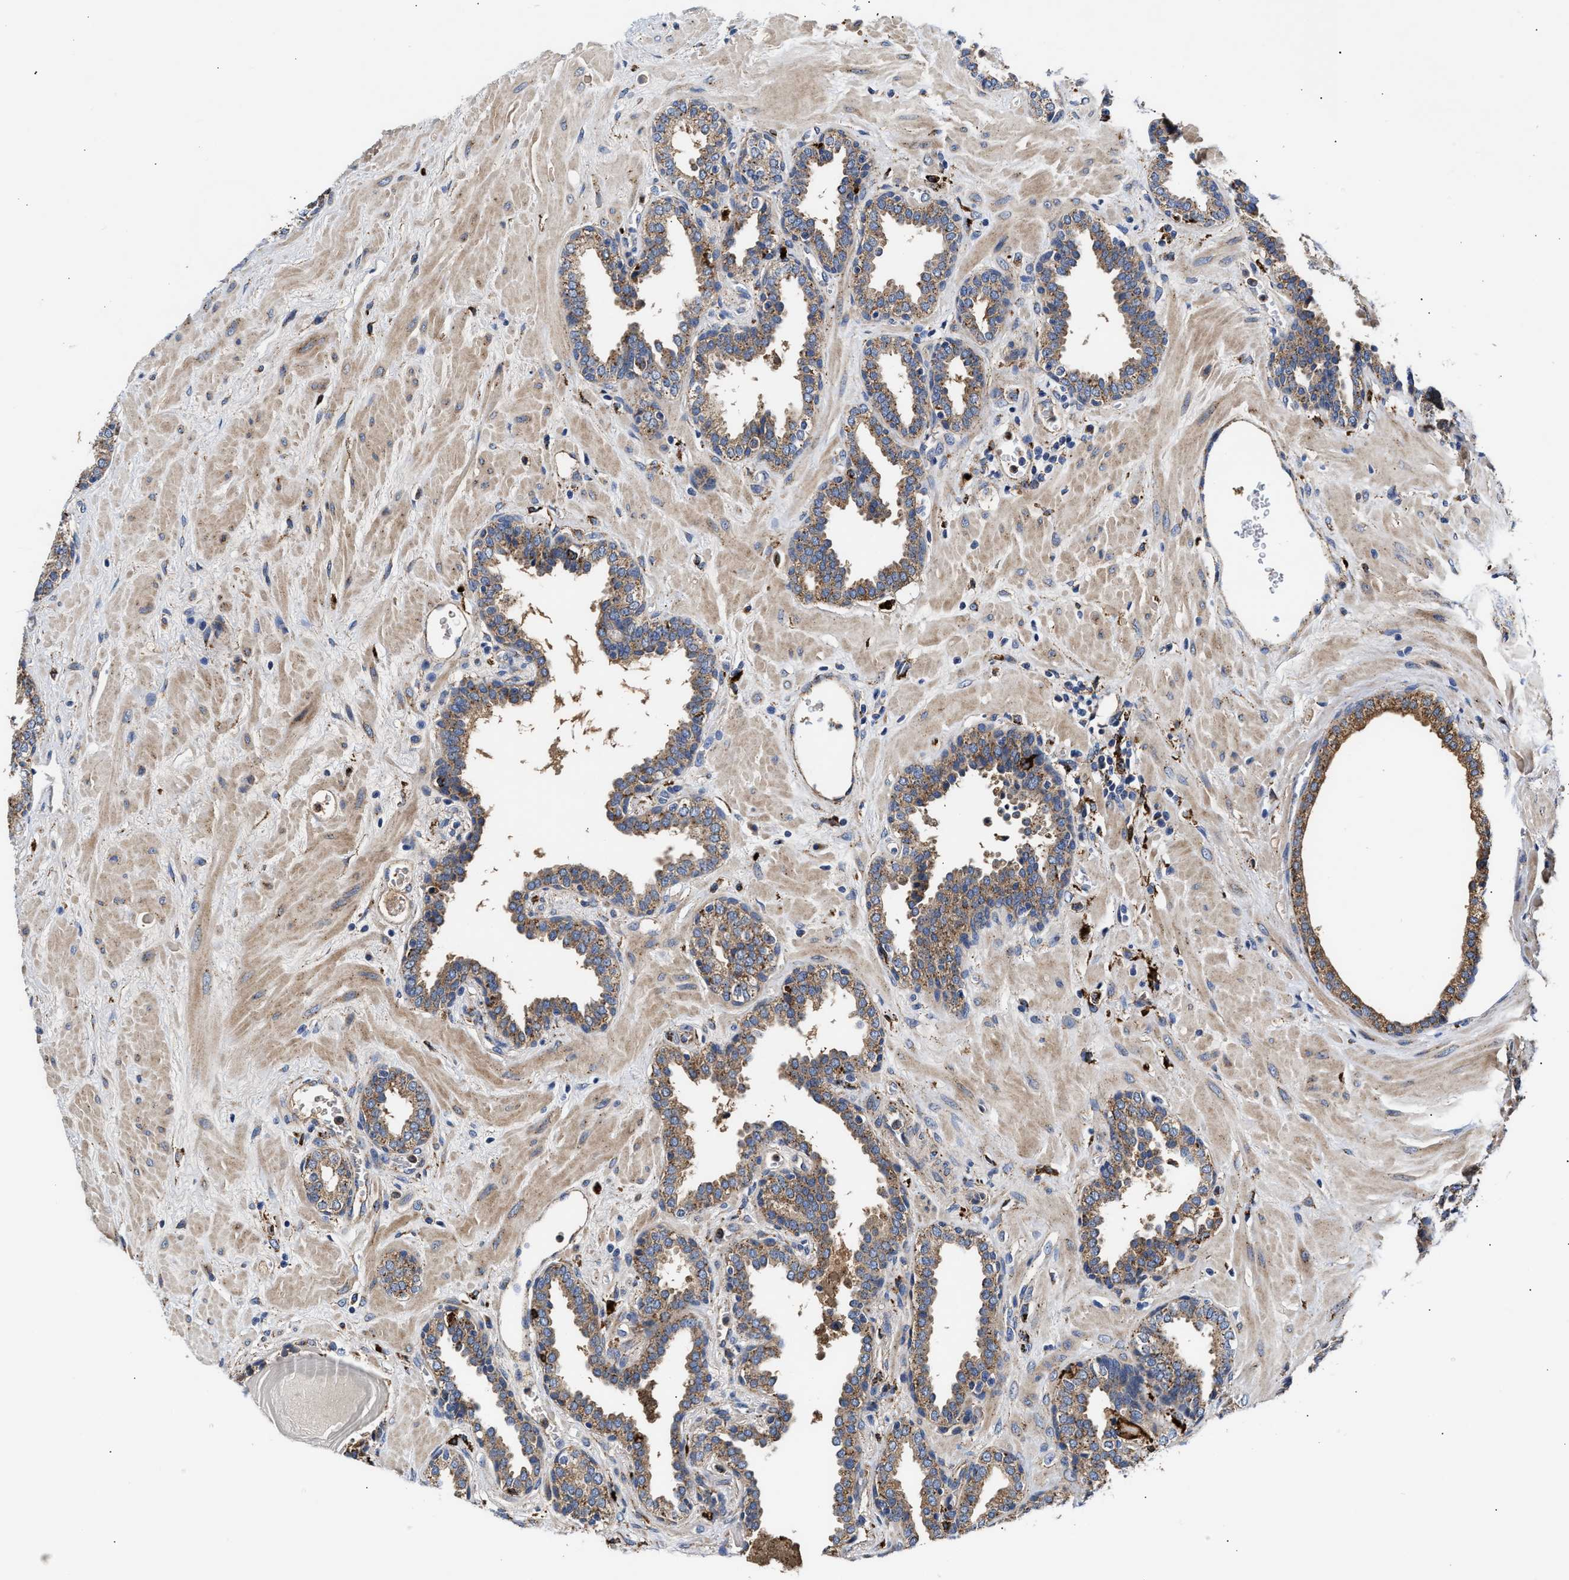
{"staining": {"intensity": "moderate", "quantity": ">75%", "location": "cytoplasmic/membranous"}, "tissue": "prostate", "cell_type": "Glandular cells", "image_type": "normal", "snomed": [{"axis": "morphology", "description": "Normal tissue, NOS"}, {"axis": "topography", "description": "Prostate"}], "caption": "Protein positivity by immunohistochemistry (IHC) shows moderate cytoplasmic/membranous positivity in approximately >75% of glandular cells in normal prostate.", "gene": "CCDC146", "patient": {"sex": "male", "age": 51}}